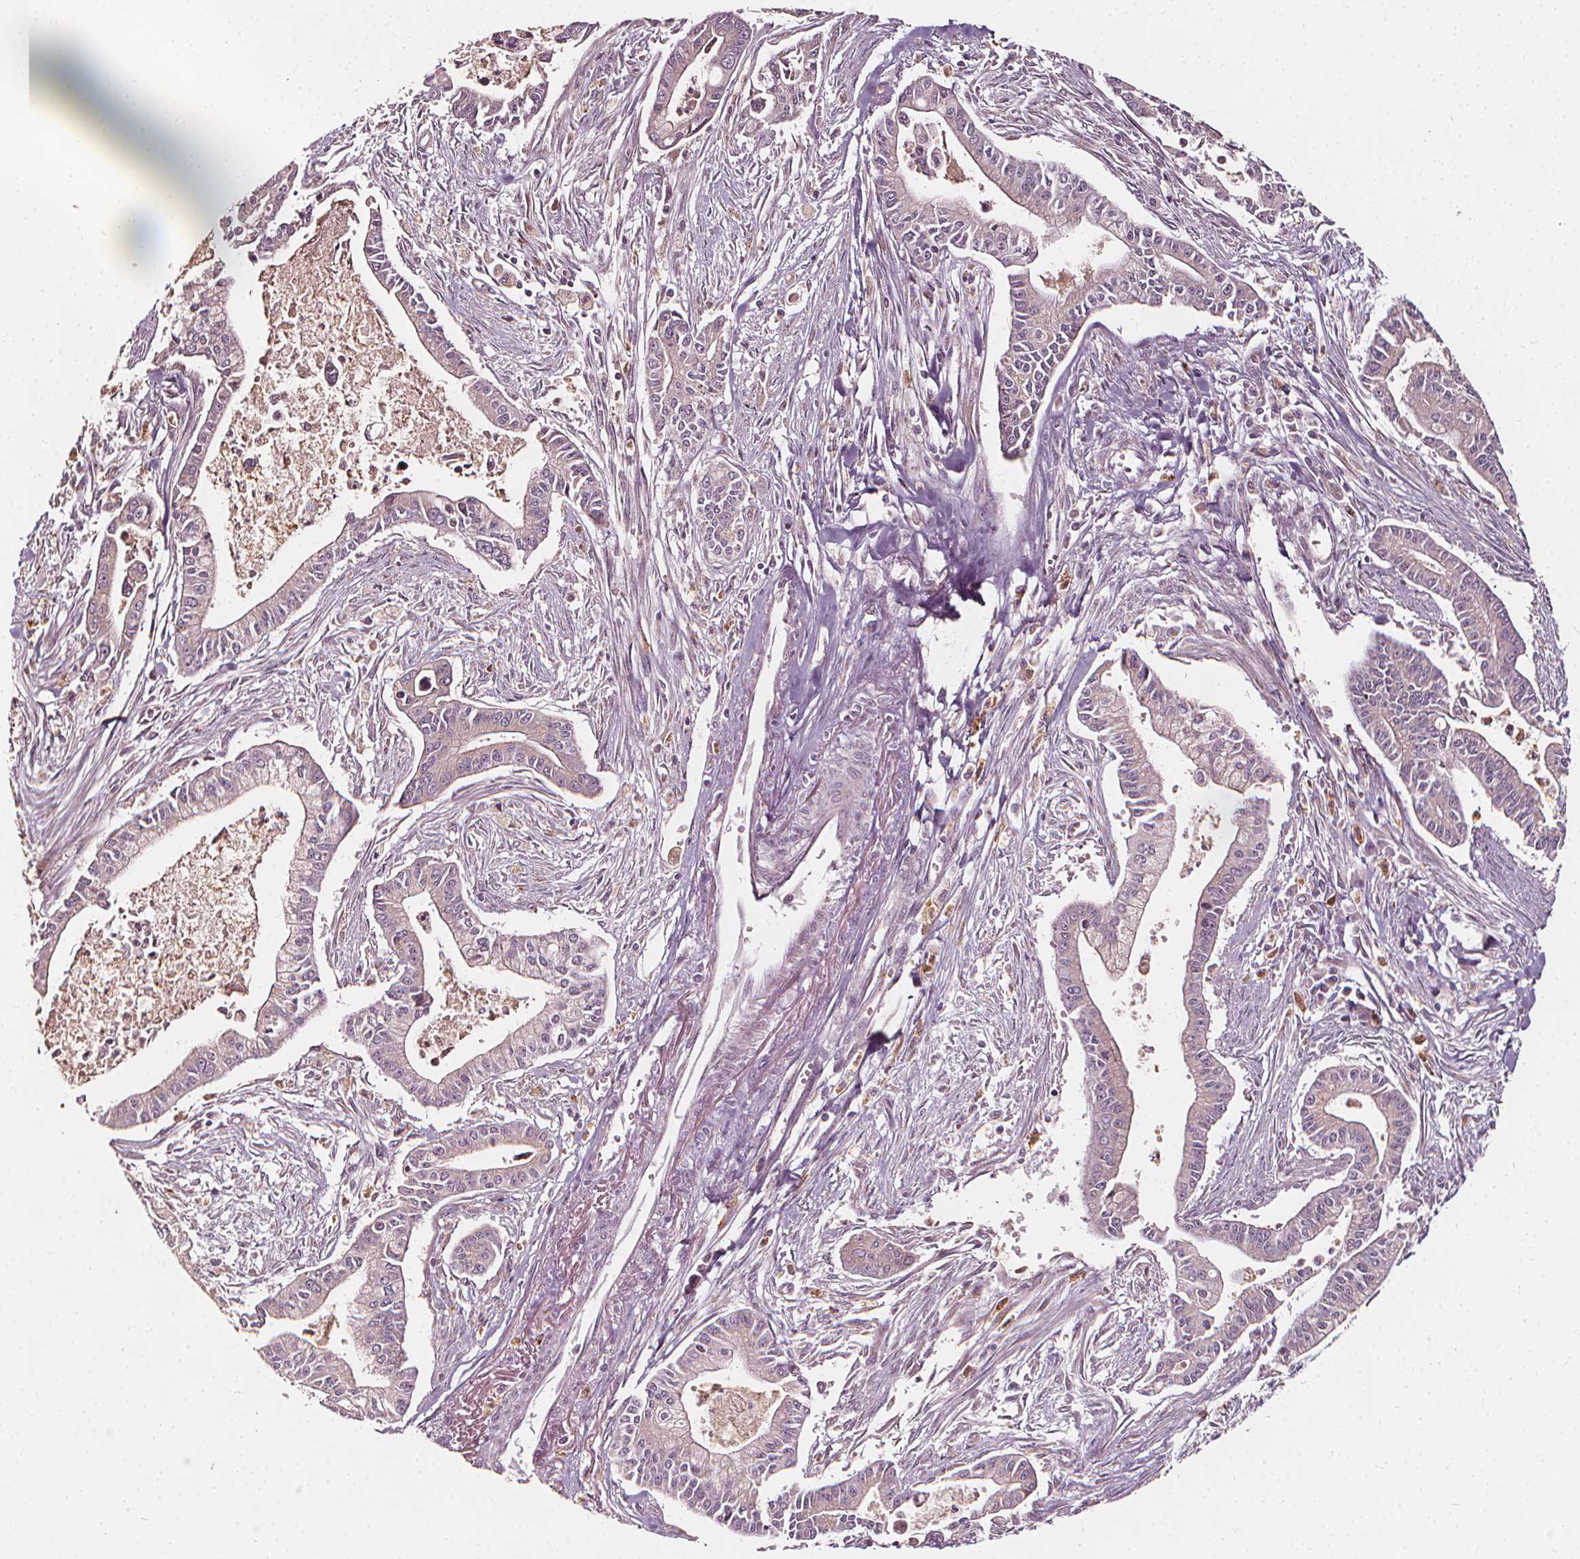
{"staining": {"intensity": "weak", "quantity": "<25%", "location": "cytoplasmic/membranous"}, "tissue": "pancreatic cancer", "cell_type": "Tumor cells", "image_type": "cancer", "snomed": [{"axis": "morphology", "description": "Adenocarcinoma, NOS"}, {"axis": "topography", "description": "Pancreas"}], "caption": "Immunohistochemical staining of human pancreatic adenocarcinoma displays no significant staining in tumor cells.", "gene": "NPC1L1", "patient": {"sex": "female", "age": 65}}